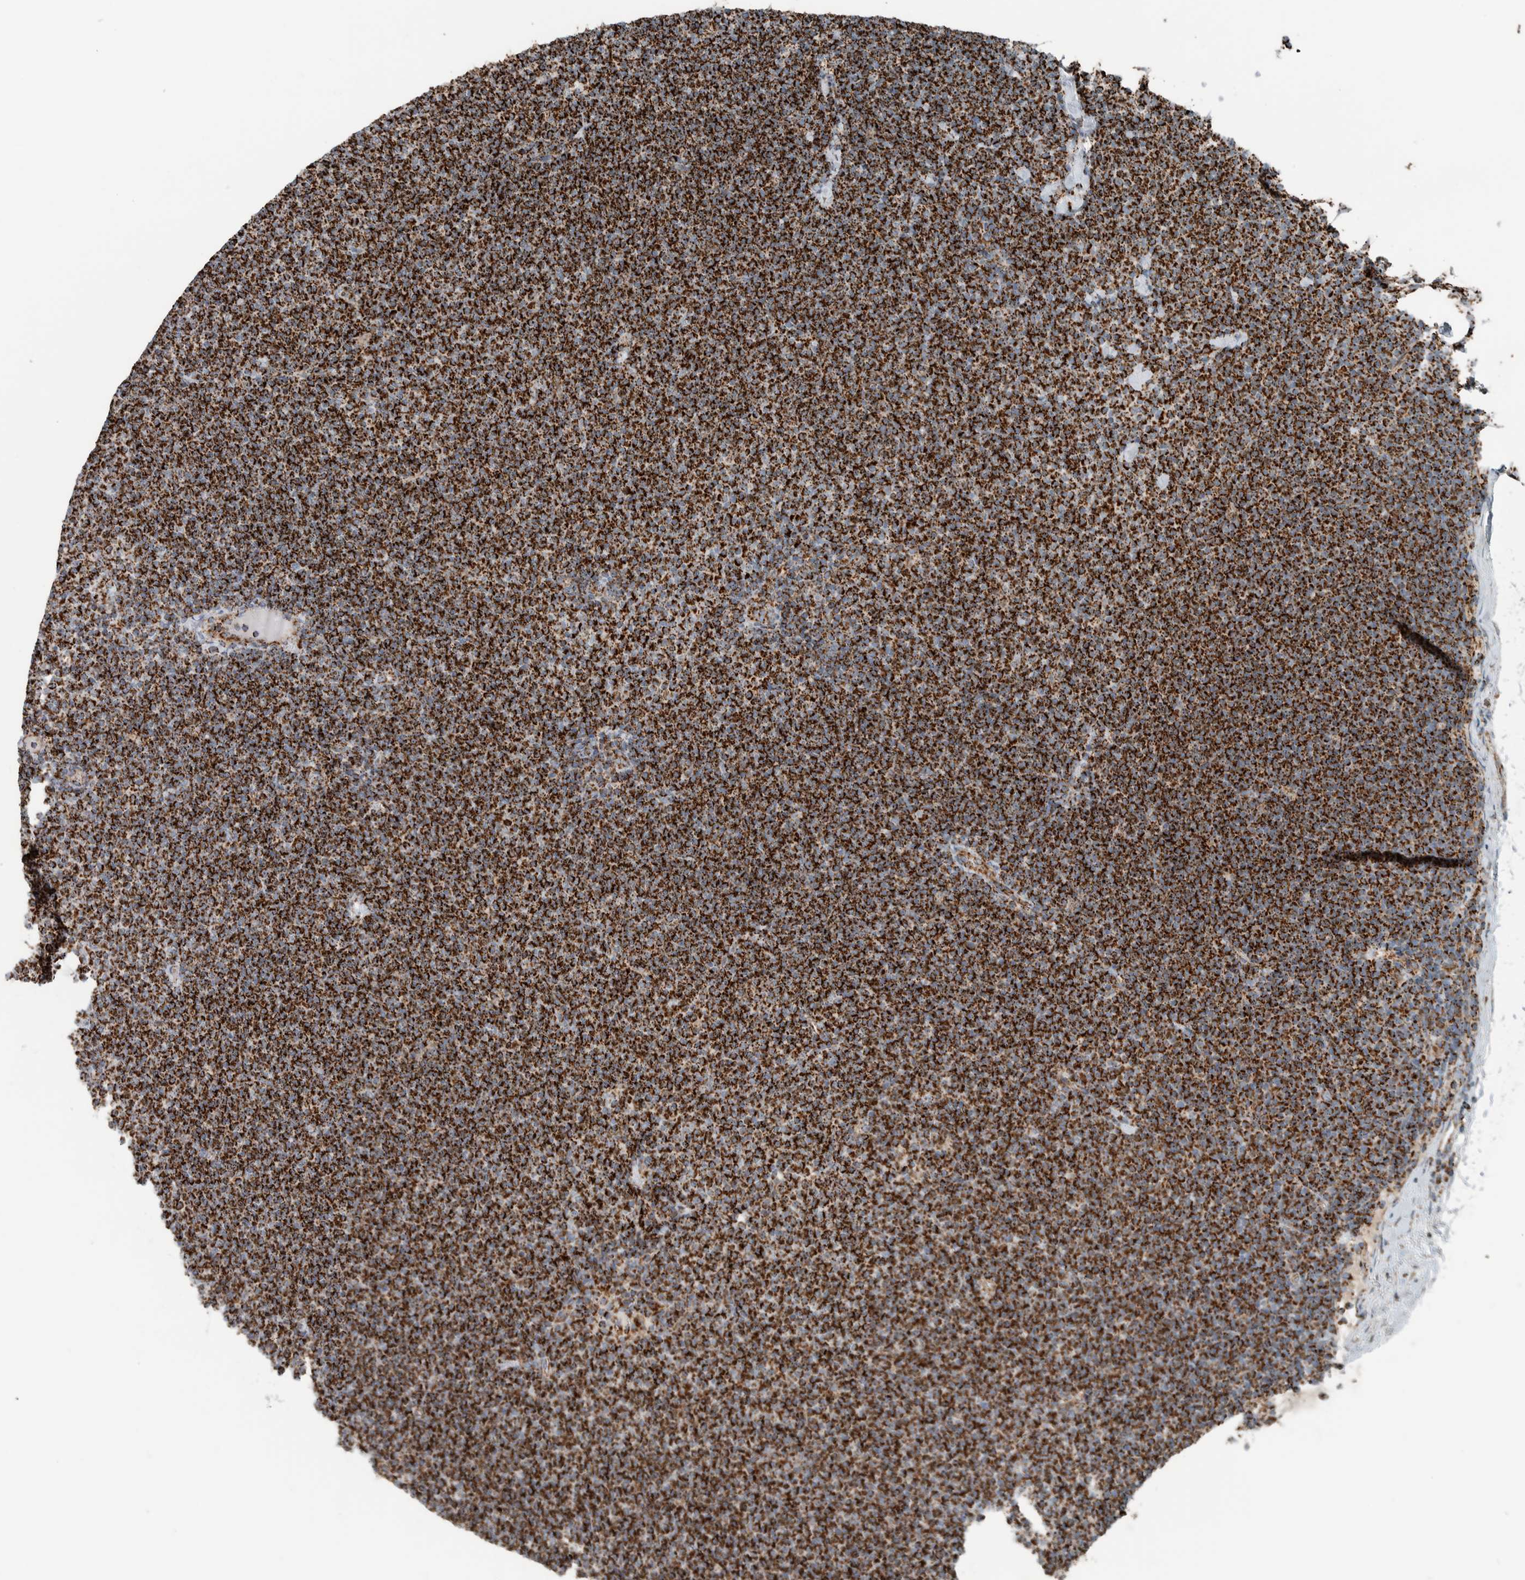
{"staining": {"intensity": "strong", "quantity": ">75%", "location": "cytoplasmic/membranous"}, "tissue": "lymphoma", "cell_type": "Tumor cells", "image_type": "cancer", "snomed": [{"axis": "morphology", "description": "Malignant lymphoma, non-Hodgkin's type, Low grade"}, {"axis": "topography", "description": "Lymph node"}], "caption": "An IHC histopathology image of neoplastic tissue is shown. Protein staining in brown shows strong cytoplasmic/membranous positivity in low-grade malignant lymphoma, non-Hodgkin's type within tumor cells. (Stains: DAB in brown, nuclei in blue, Microscopy: brightfield microscopy at high magnification).", "gene": "CNTROB", "patient": {"sex": "female", "age": 53}}